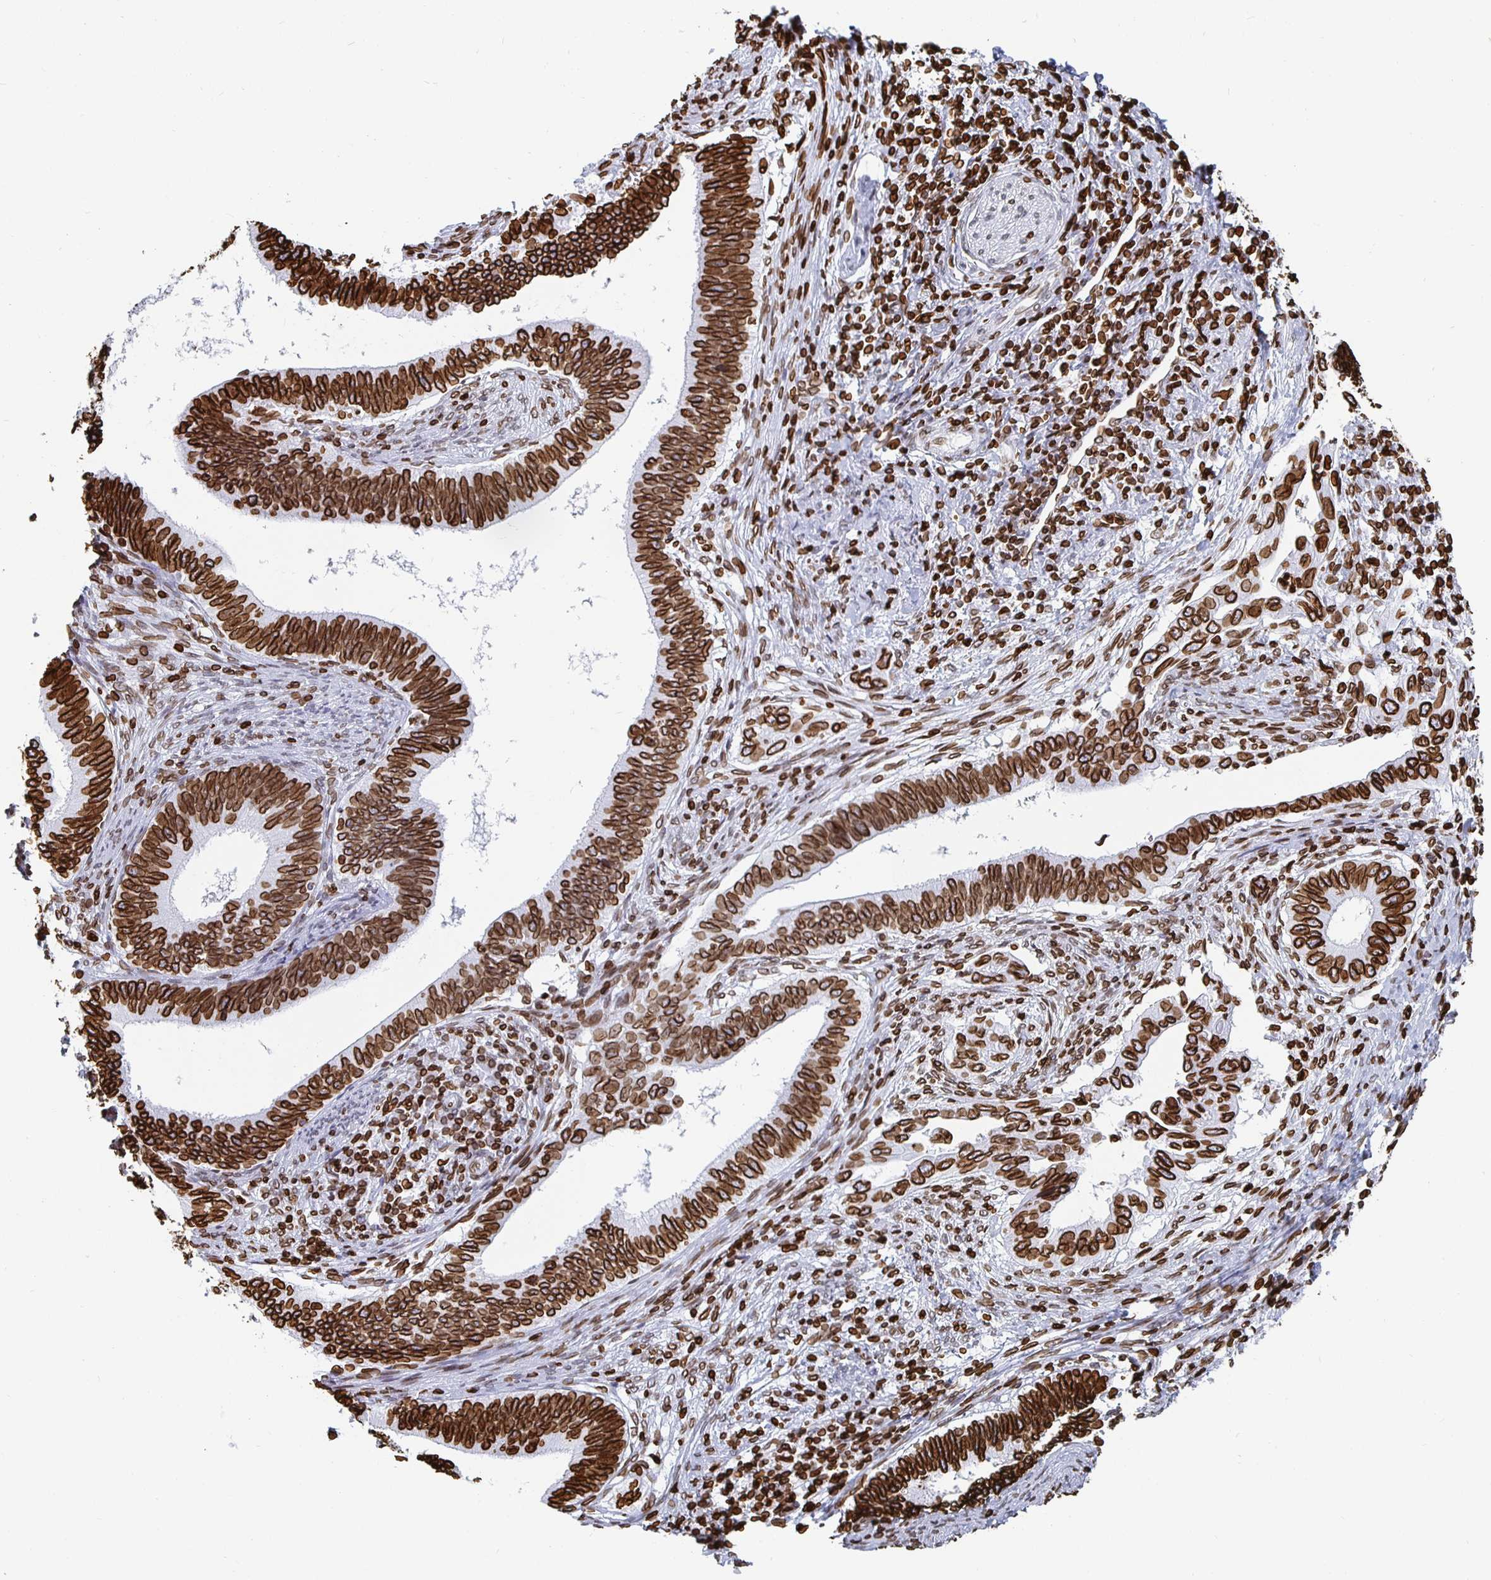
{"staining": {"intensity": "strong", "quantity": ">75%", "location": "cytoplasmic/membranous,nuclear"}, "tissue": "cervical cancer", "cell_type": "Tumor cells", "image_type": "cancer", "snomed": [{"axis": "morphology", "description": "Adenocarcinoma, NOS"}, {"axis": "topography", "description": "Cervix"}], "caption": "Human cervical cancer stained with a brown dye demonstrates strong cytoplasmic/membranous and nuclear positive staining in approximately >75% of tumor cells.", "gene": "LMNB1", "patient": {"sex": "female", "age": 42}}